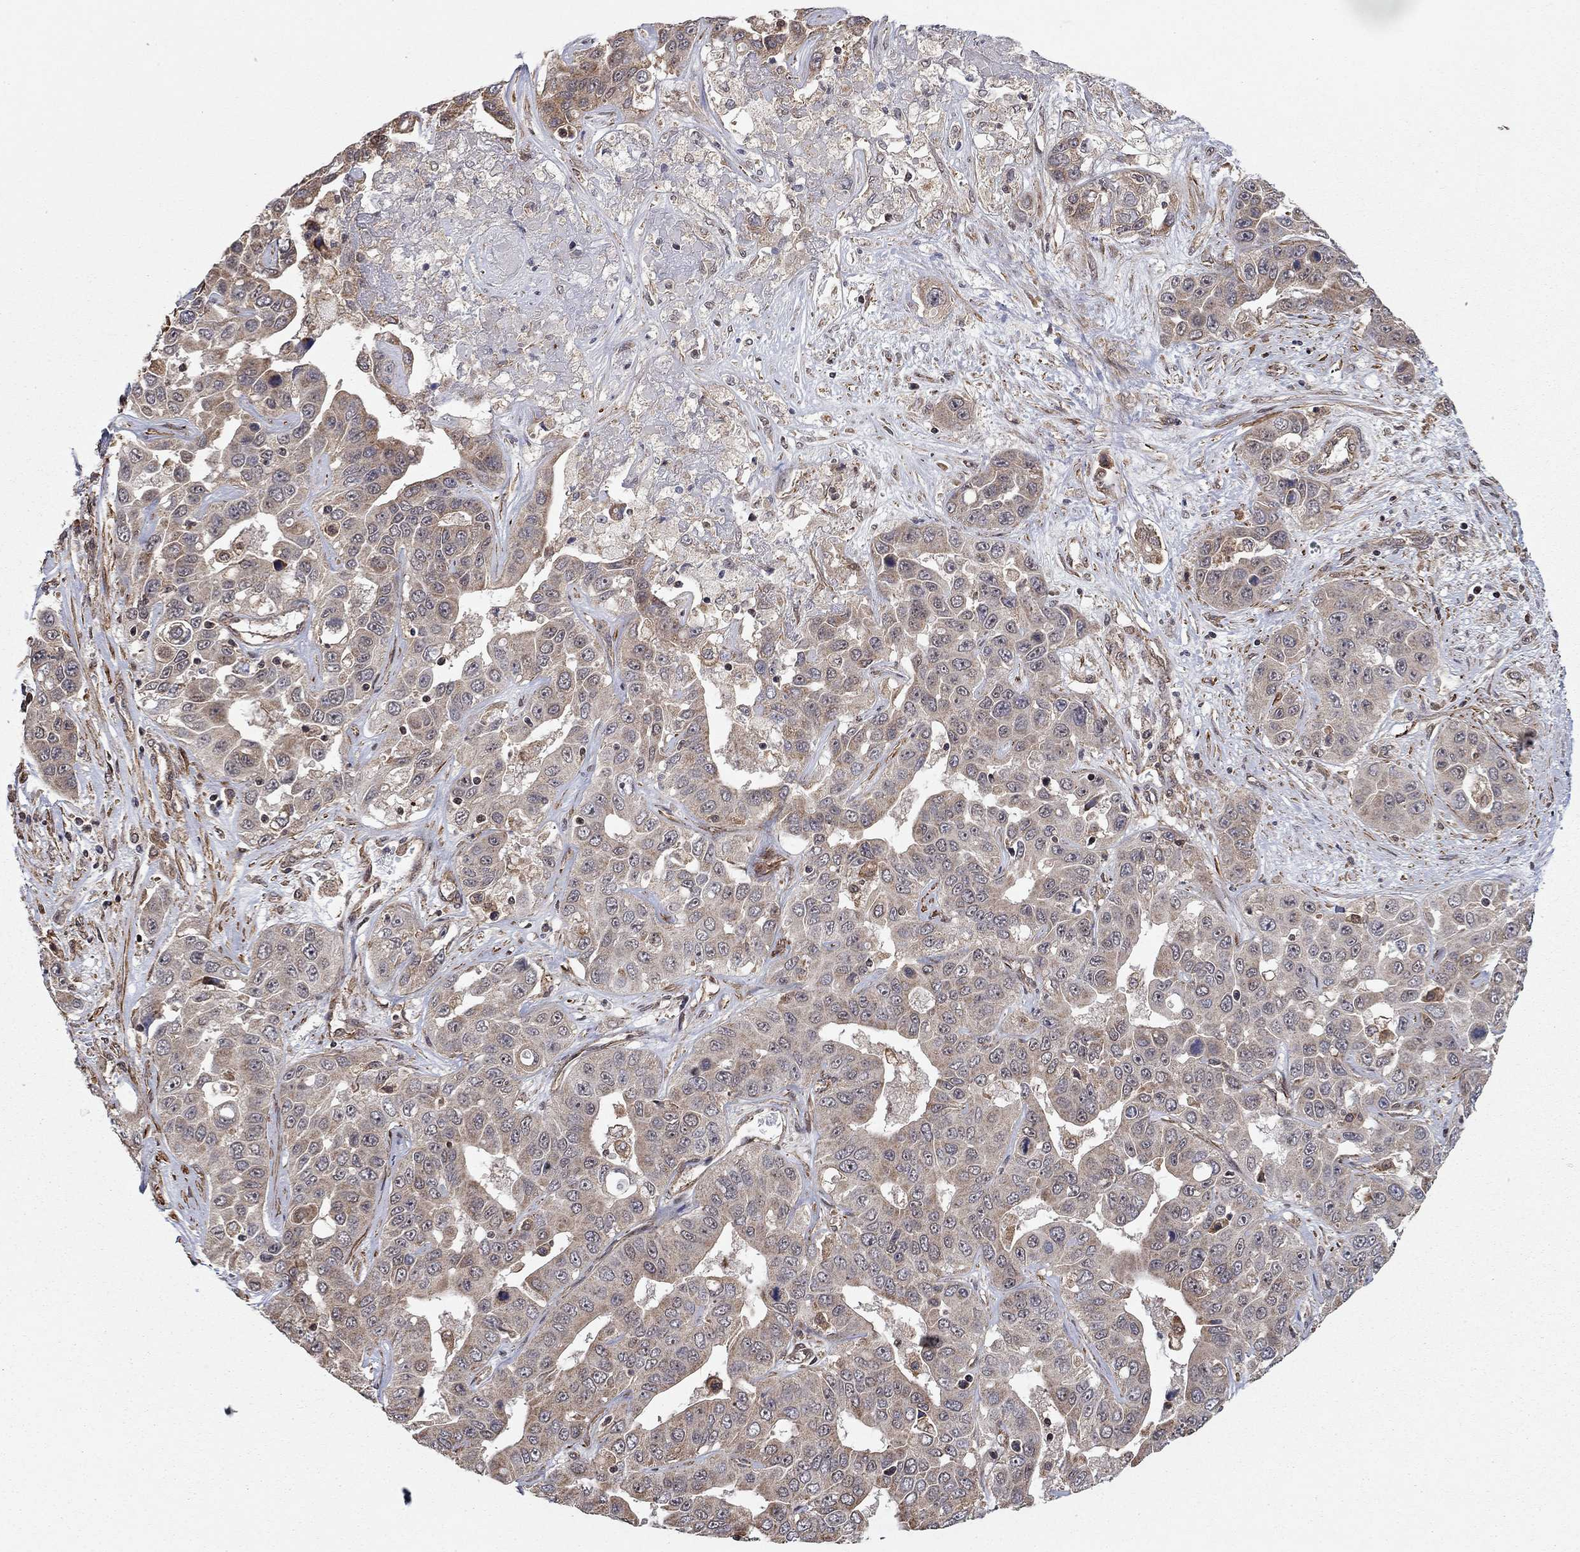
{"staining": {"intensity": "weak", "quantity": "<25%", "location": "cytoplasmic/membranous"}, "tissue": "liver cancer", "cell_type": "Tumor cells", "image_type": "cancer", "snomed": [{"axis": "morphology", "description": "Cholangiocarcinoma"}, {"axis": "topography", "description": "Liver"}], "caption": "This histopathology image is of liver cancer (cholangiocarcinoma) stained with immunohistochemistry to label a protein in brown with the nuclei are counter-stained blue. There is no staining in tumor cells. Nuclei are stained in blue.", "gene": "TDP1", "patient": {"sex": "female", "age": 52}}